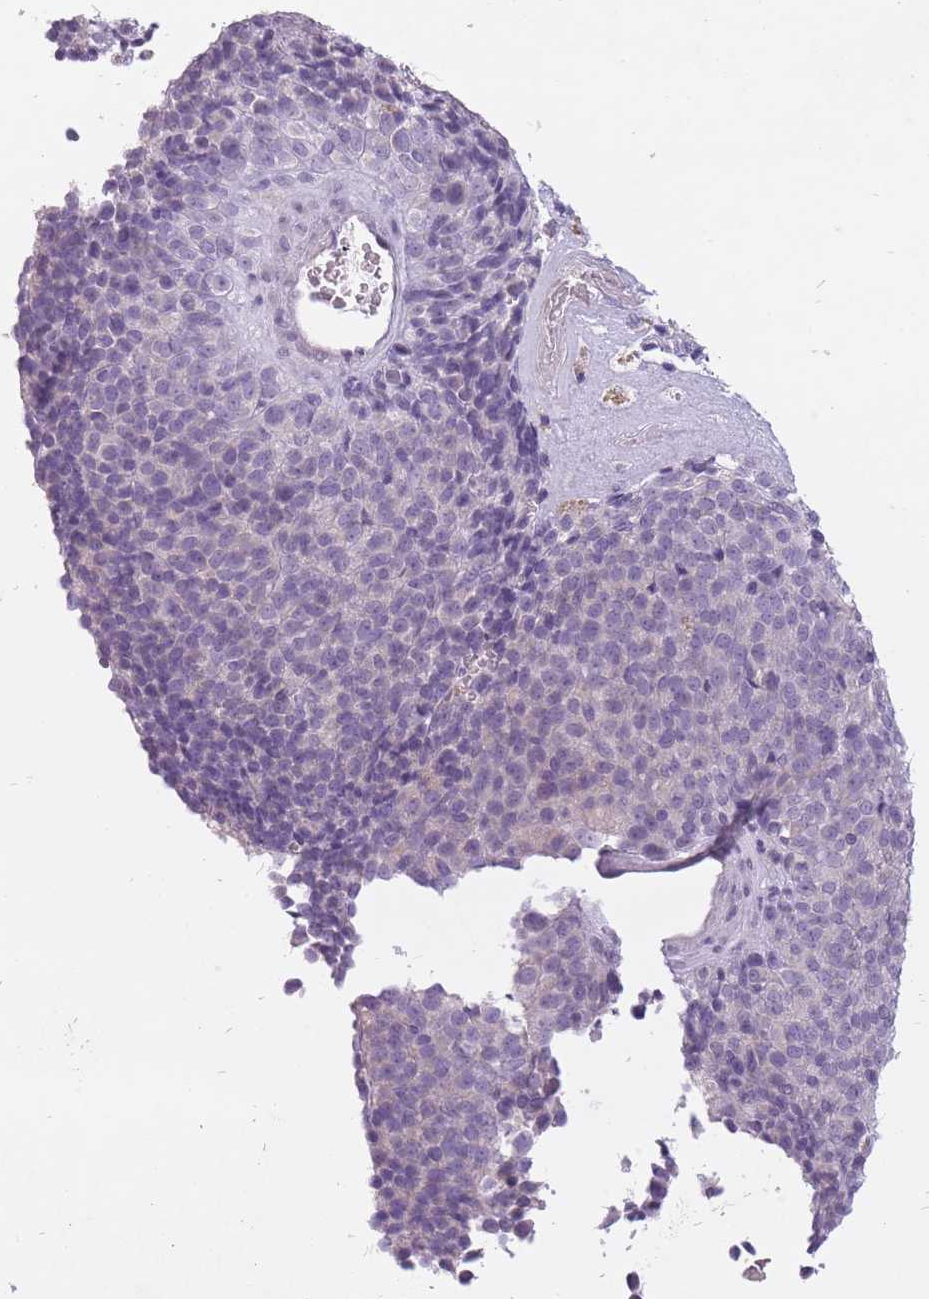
{"staining": {"intensity": "negative", "quantity": "none", "location": "none"}, "tissue": "melanoma", "cell_type": "Tumor cells", "image_type": "cancer", "snomed": [{"axis": "morphology", "description": "Malignant melanoma, Metastatic site"}, {"axis": "topography", "description": "Brain"}], "caption": "Malignant melanoma (metastatic site) was stained to show a protein in brown. There is no significant expression in tumor cells.", "gene": "FAM43B", "patient": {"sex": "female", "age": 56}}